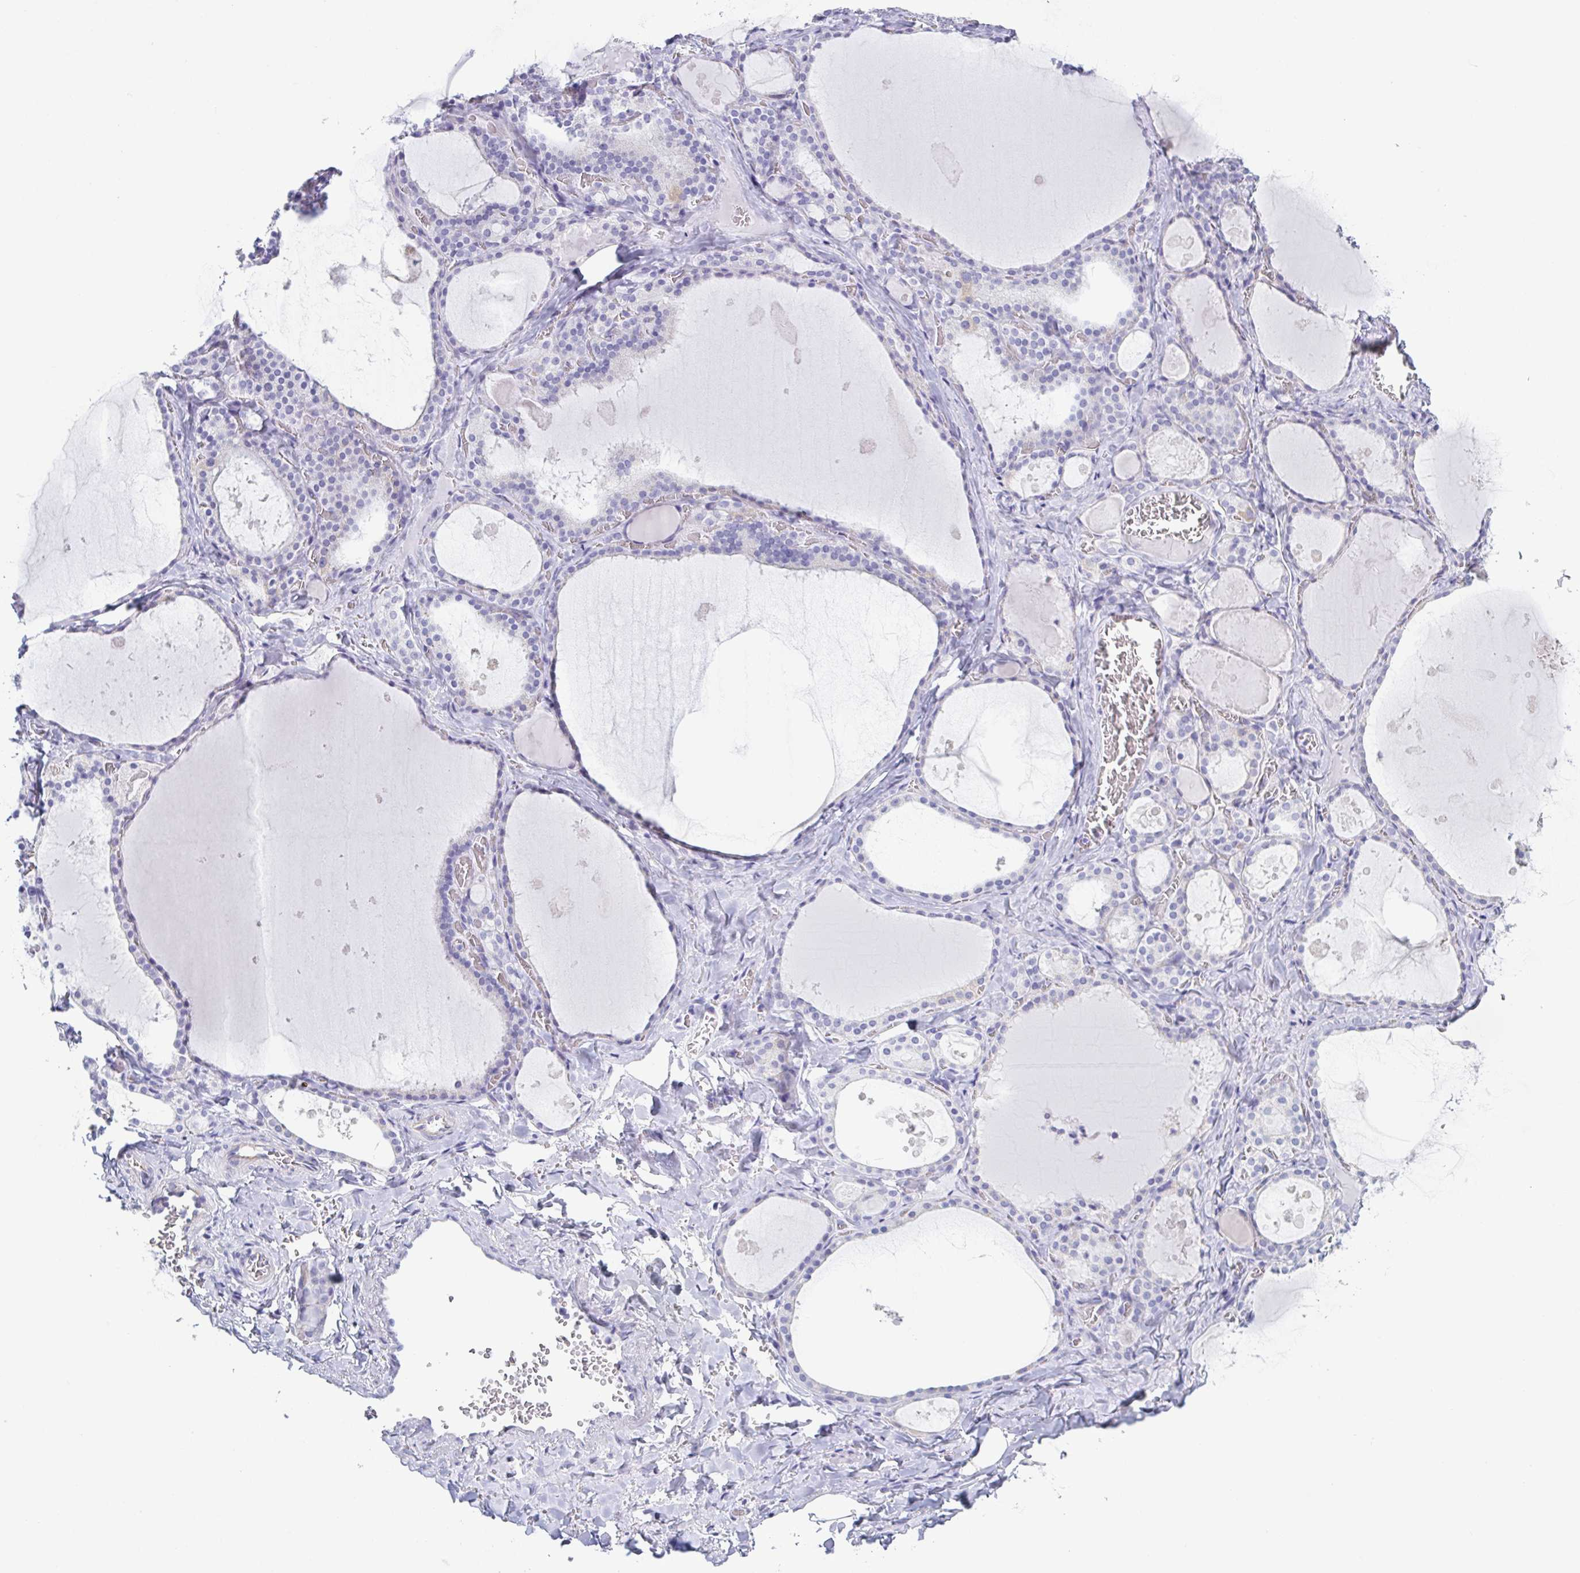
{"staining": {"intensity": "negative", "quantity": "none", "location": "none"}, "tissue": "thyroid gland", "cell_type": "Glandular cells", "image_type": "normal", "snomed": [{"axis": "morphology", "description": "Normal tissue, NOS"}, {"axis": "topography", "description": "Thyroid gland"}], "caption": "Thyroid gland stained for a protein using immunohistochemistry reveals no expression glandular cells.", "gene": "PRR27", "patient": {"sex": "male", "age": 56}}